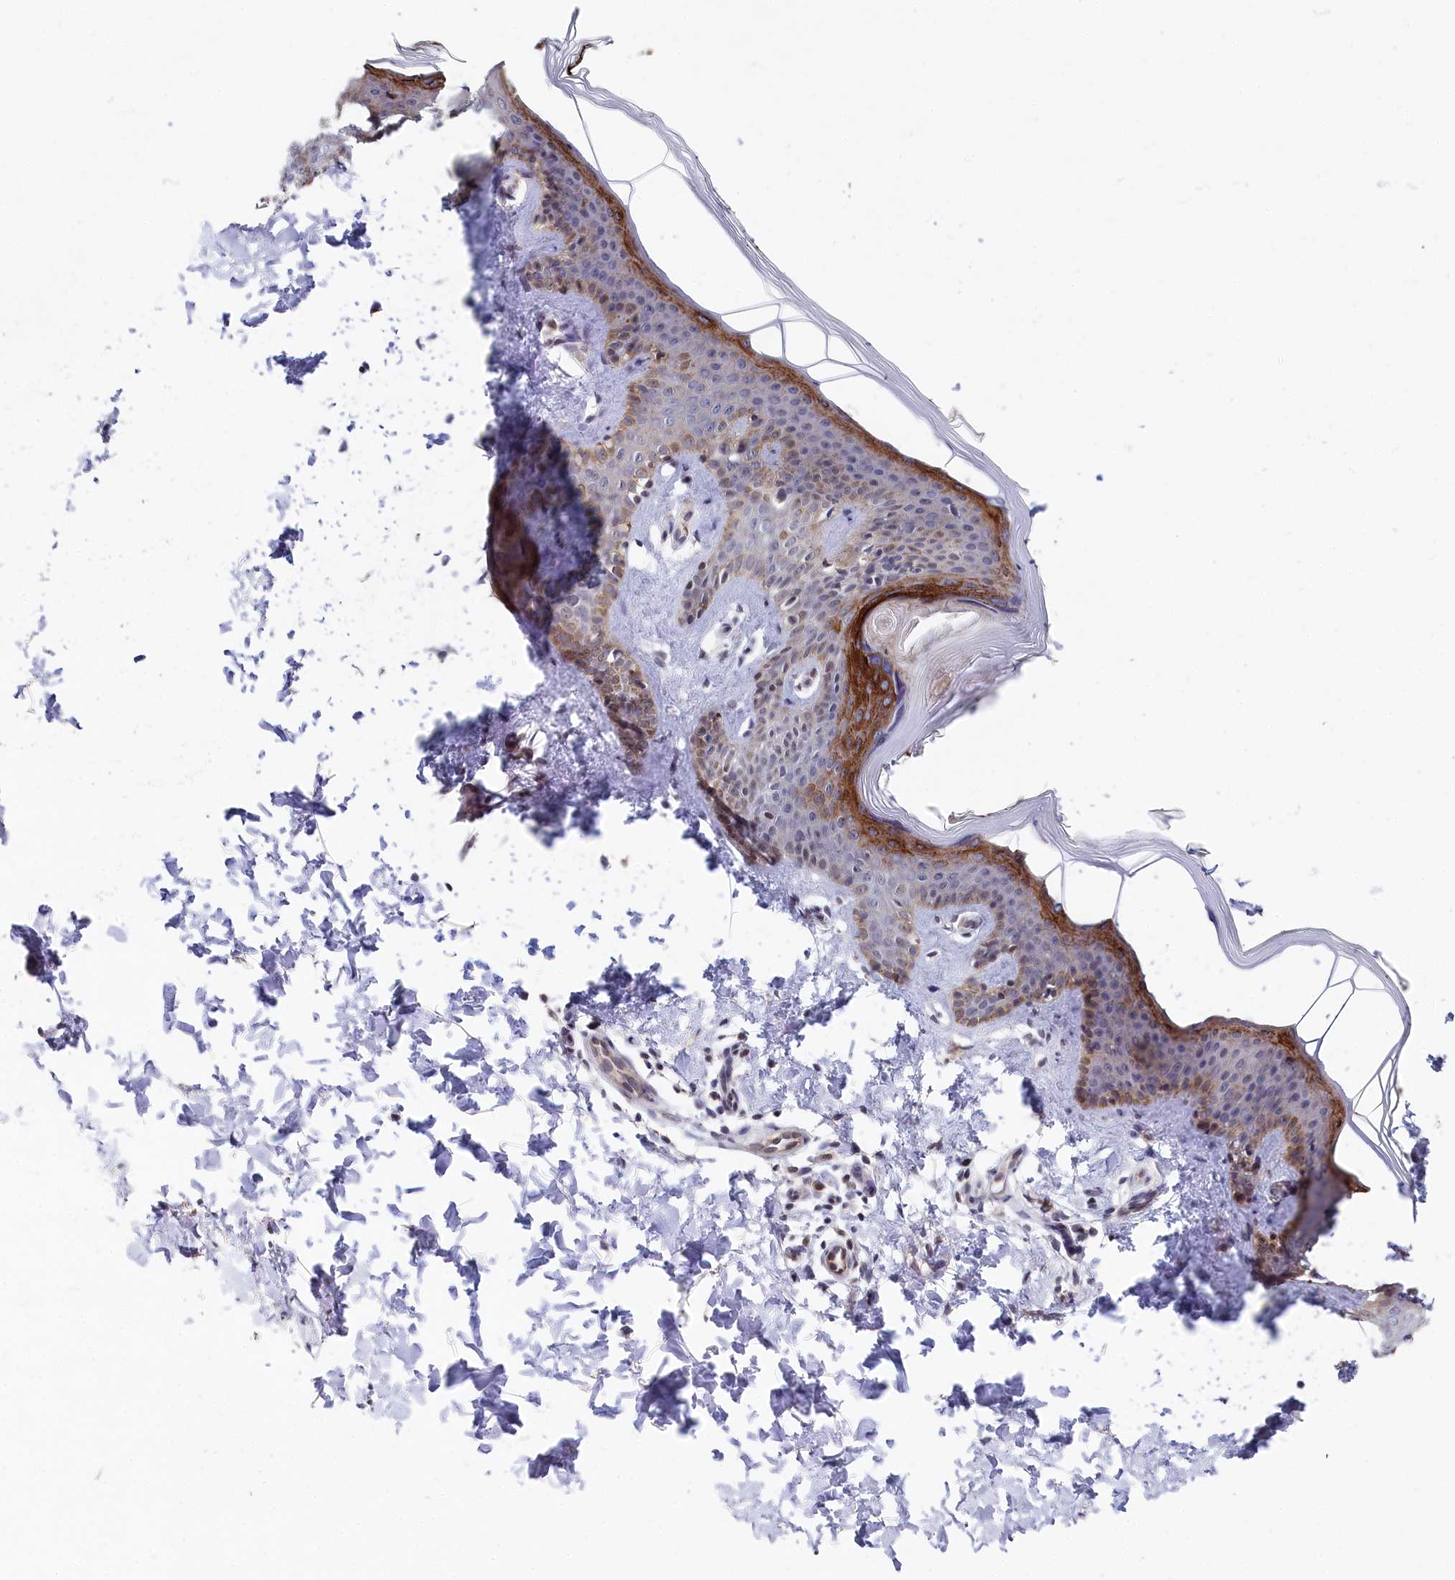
{"staining": {"intensity": "weak", "quantity": ">75%", "location": "cytoplasmic/membranous,nuclear"}, "tissue": "skin", "cell_type": "Fibroblasts", "image_type": "normal", "snomed": [{"axis": "morphology", "description": "Normal tissue, NOS"}, {"axis": "topography", "description": "Skin"}], "caption": "An image showing weak cytoplasmic/membranous,nuclear expression in about >75% of fibroblasts in unremarkable skin, as visualized by brown immunohistochemical staining.", "gene": "TIGD4", "patient": {"sex": "male", "age": 36}}